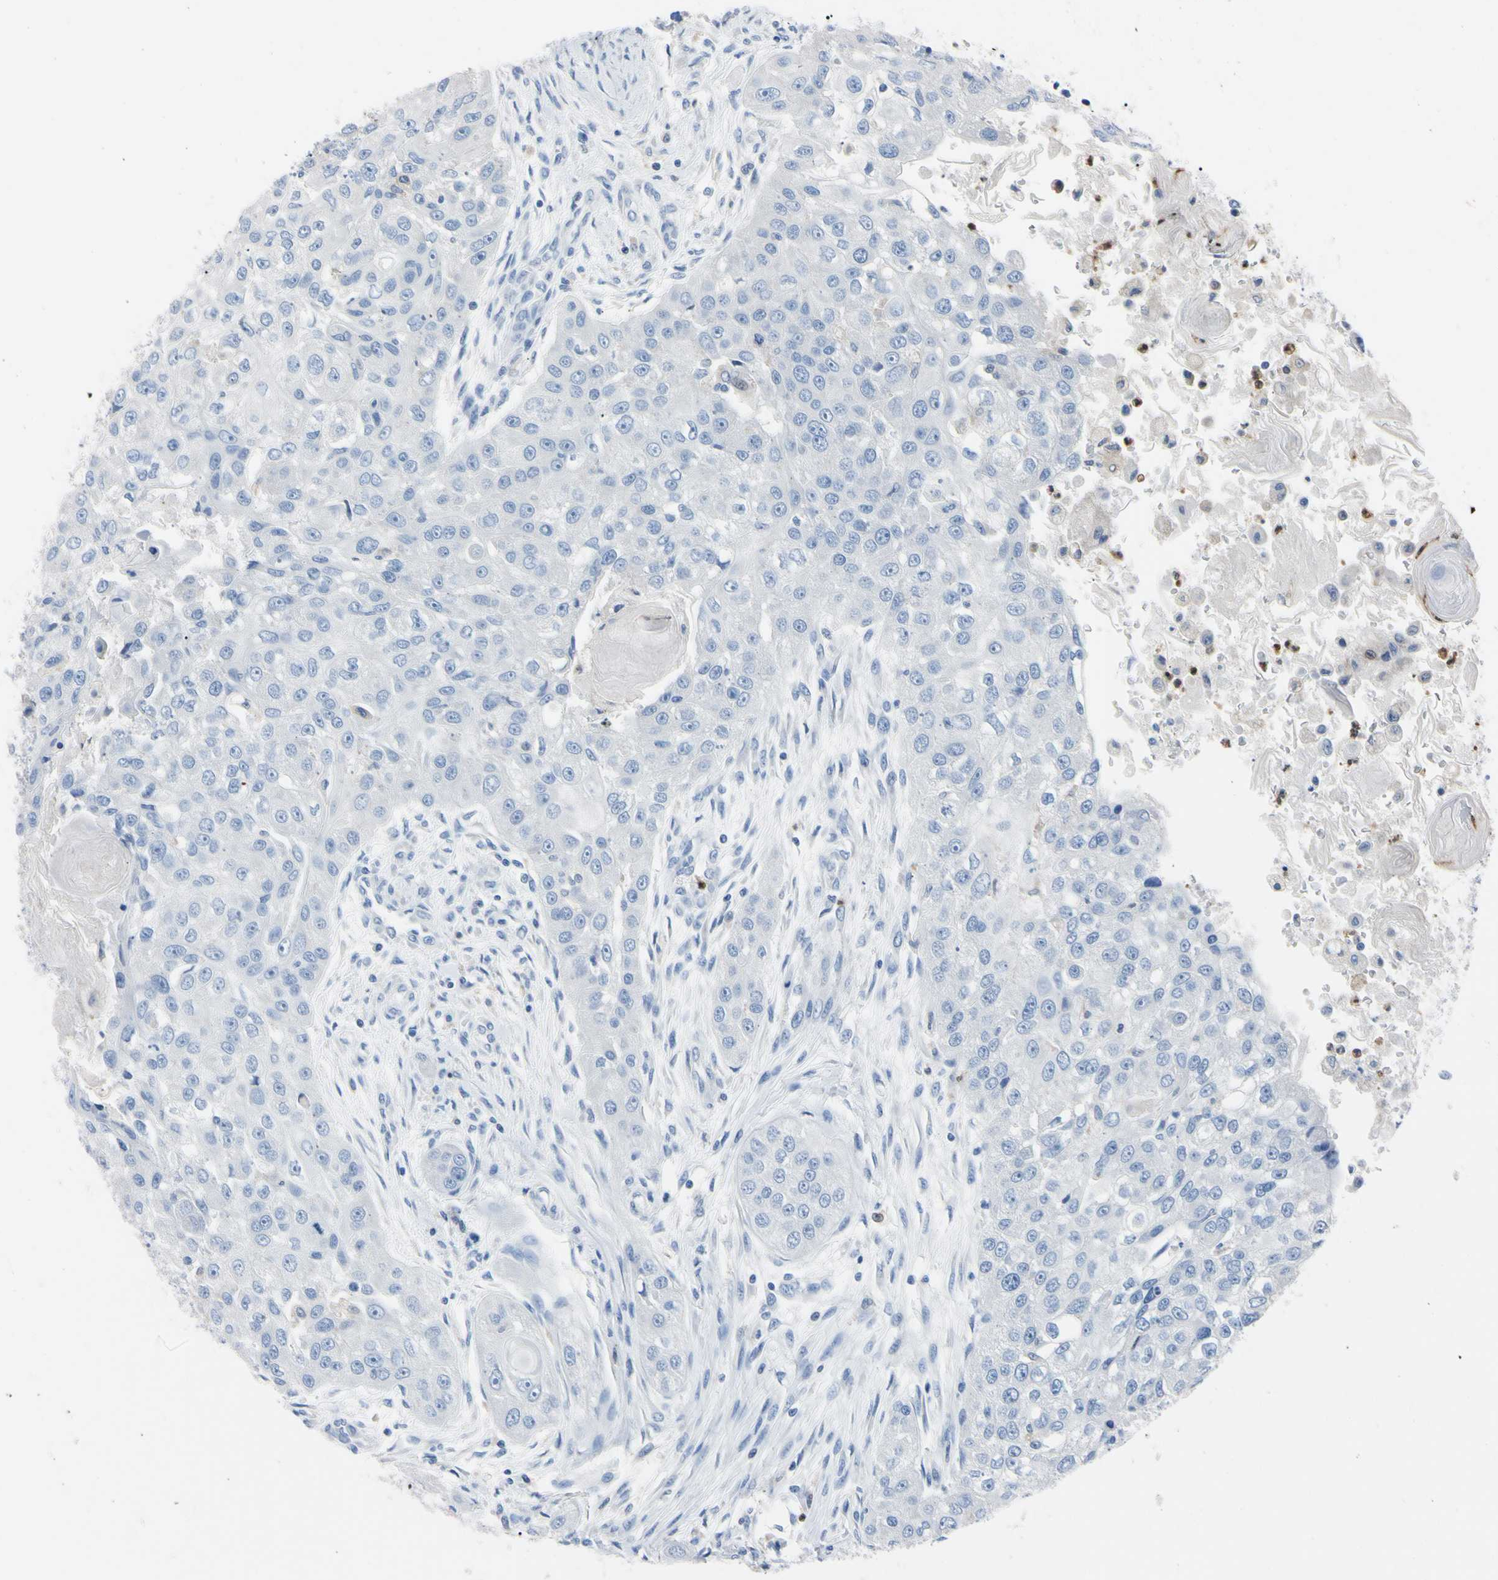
{"staining": {"intensity": "negative", "quantity": "none", "location": "none"}, "tissue": "head and neck cancer", "cell_type": "Tumor cells", "image_type": "cancer", "snomed": [{"axis": "morphology", "description": "Normal tissue, NOS"}, {"axis": "morphology", "description": "Squamous cell carcinoma, NOS"}, {"axis": "topography", "description": "Skeletal muscle"}, {"axis": "topography", "description": "Head-Neck"}], "caption": "High power microscopy histopathology image of an IHC histopathology image of head and neck cancer, revealing no significant staining in tumor cells.", "gene": "NCF4", "patient": {"sex": "male", "age": 51}}